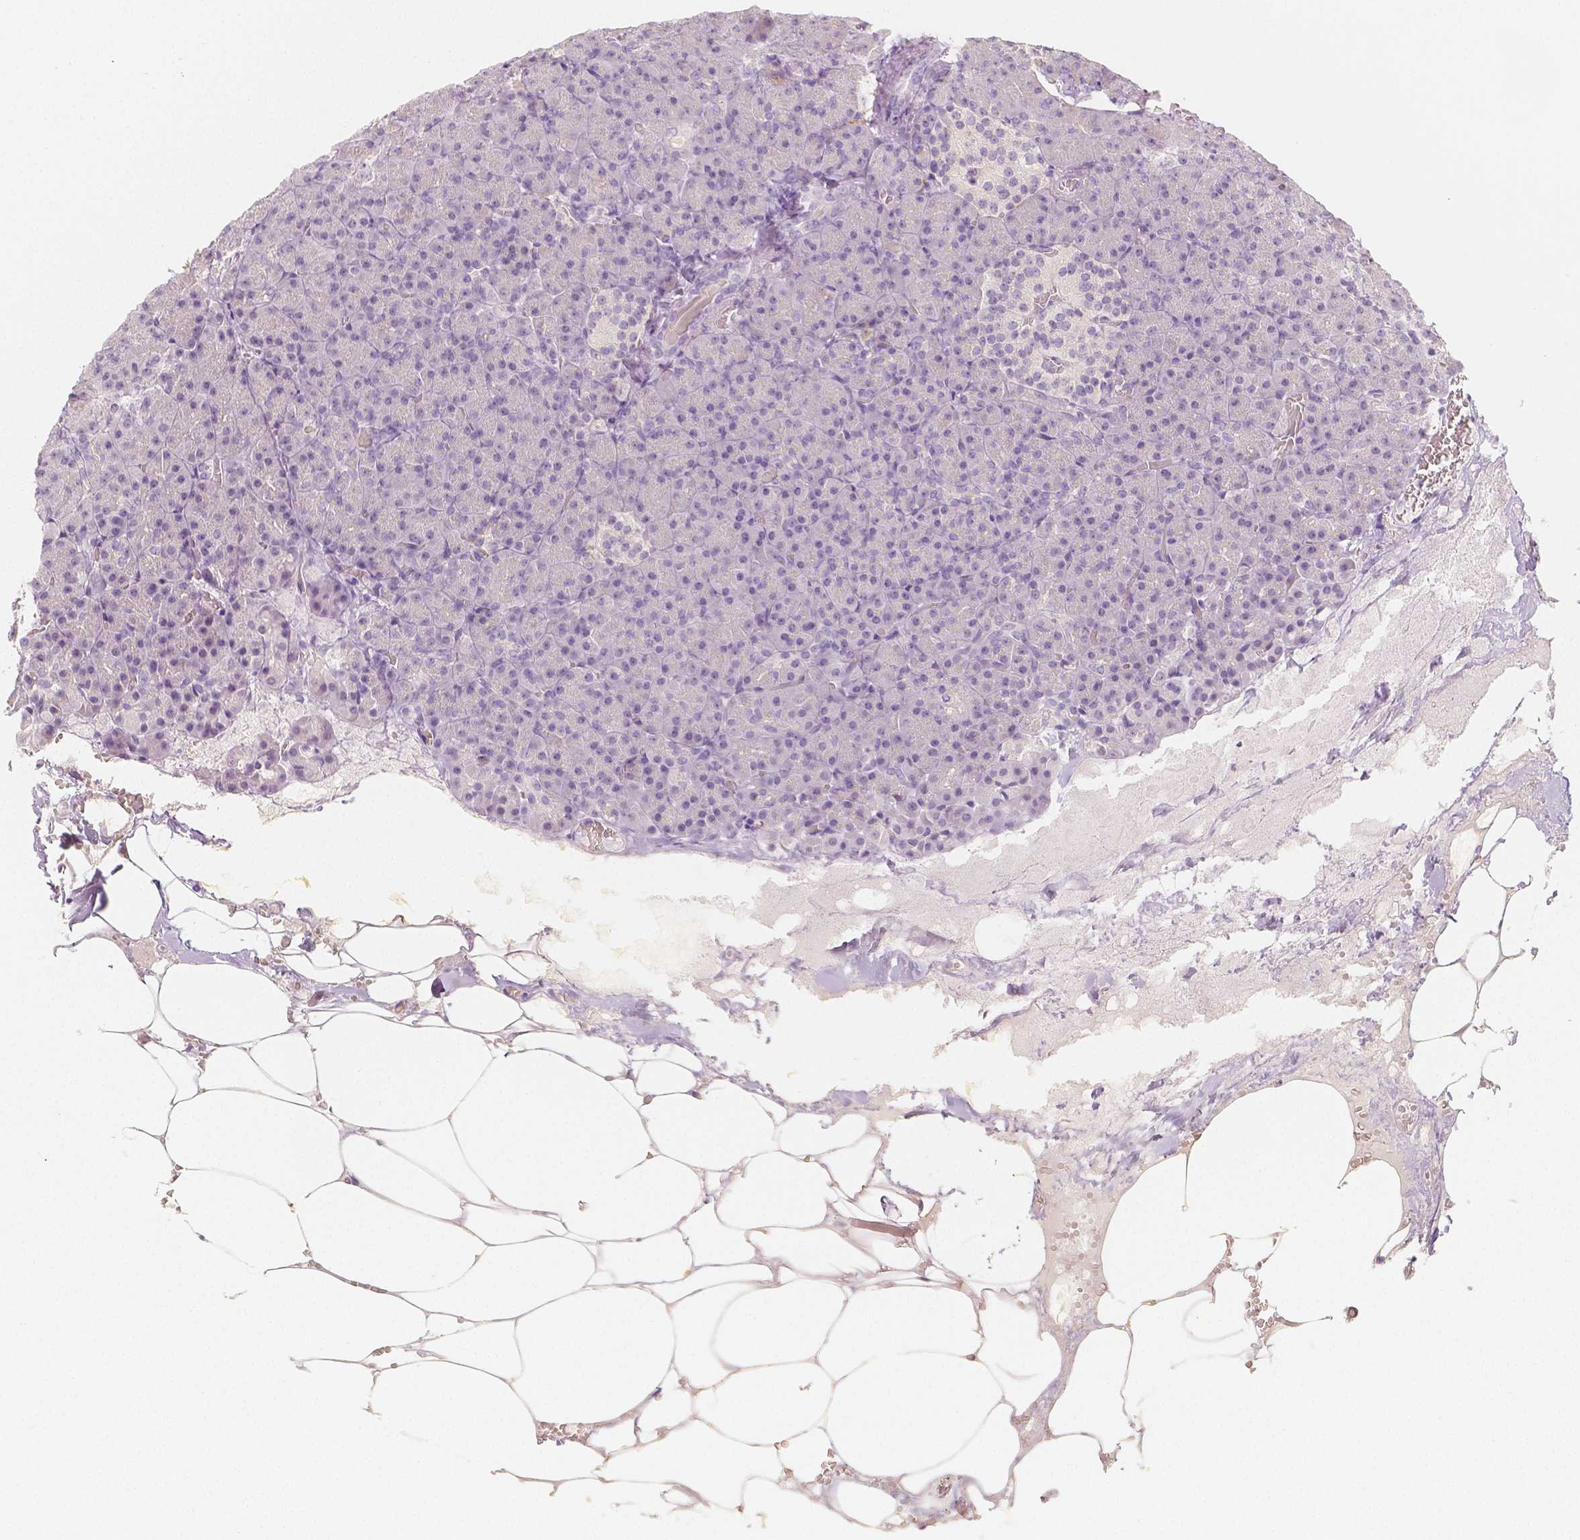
{"staining": {"intensity": "negative", "quantity": "none", "location": "none"}, "tissue": "pancreas", "cell_type": "Exocrine glandular cells", "image_type": "normal", "snomed": [{"axis": "morphology", "description": "Normal tissue, NOS"}, {"axis": "topography", "description": "Pancreas"}], "caption": "Immunohistochemistry (IHC) of benign human pancreas displays no positivity in exocrine glandular cells. (Immunohistochemistry, brightfield microscopy, high magnification).", "gene": "BATF", "patient": {"sex": "female", "age": 74}}